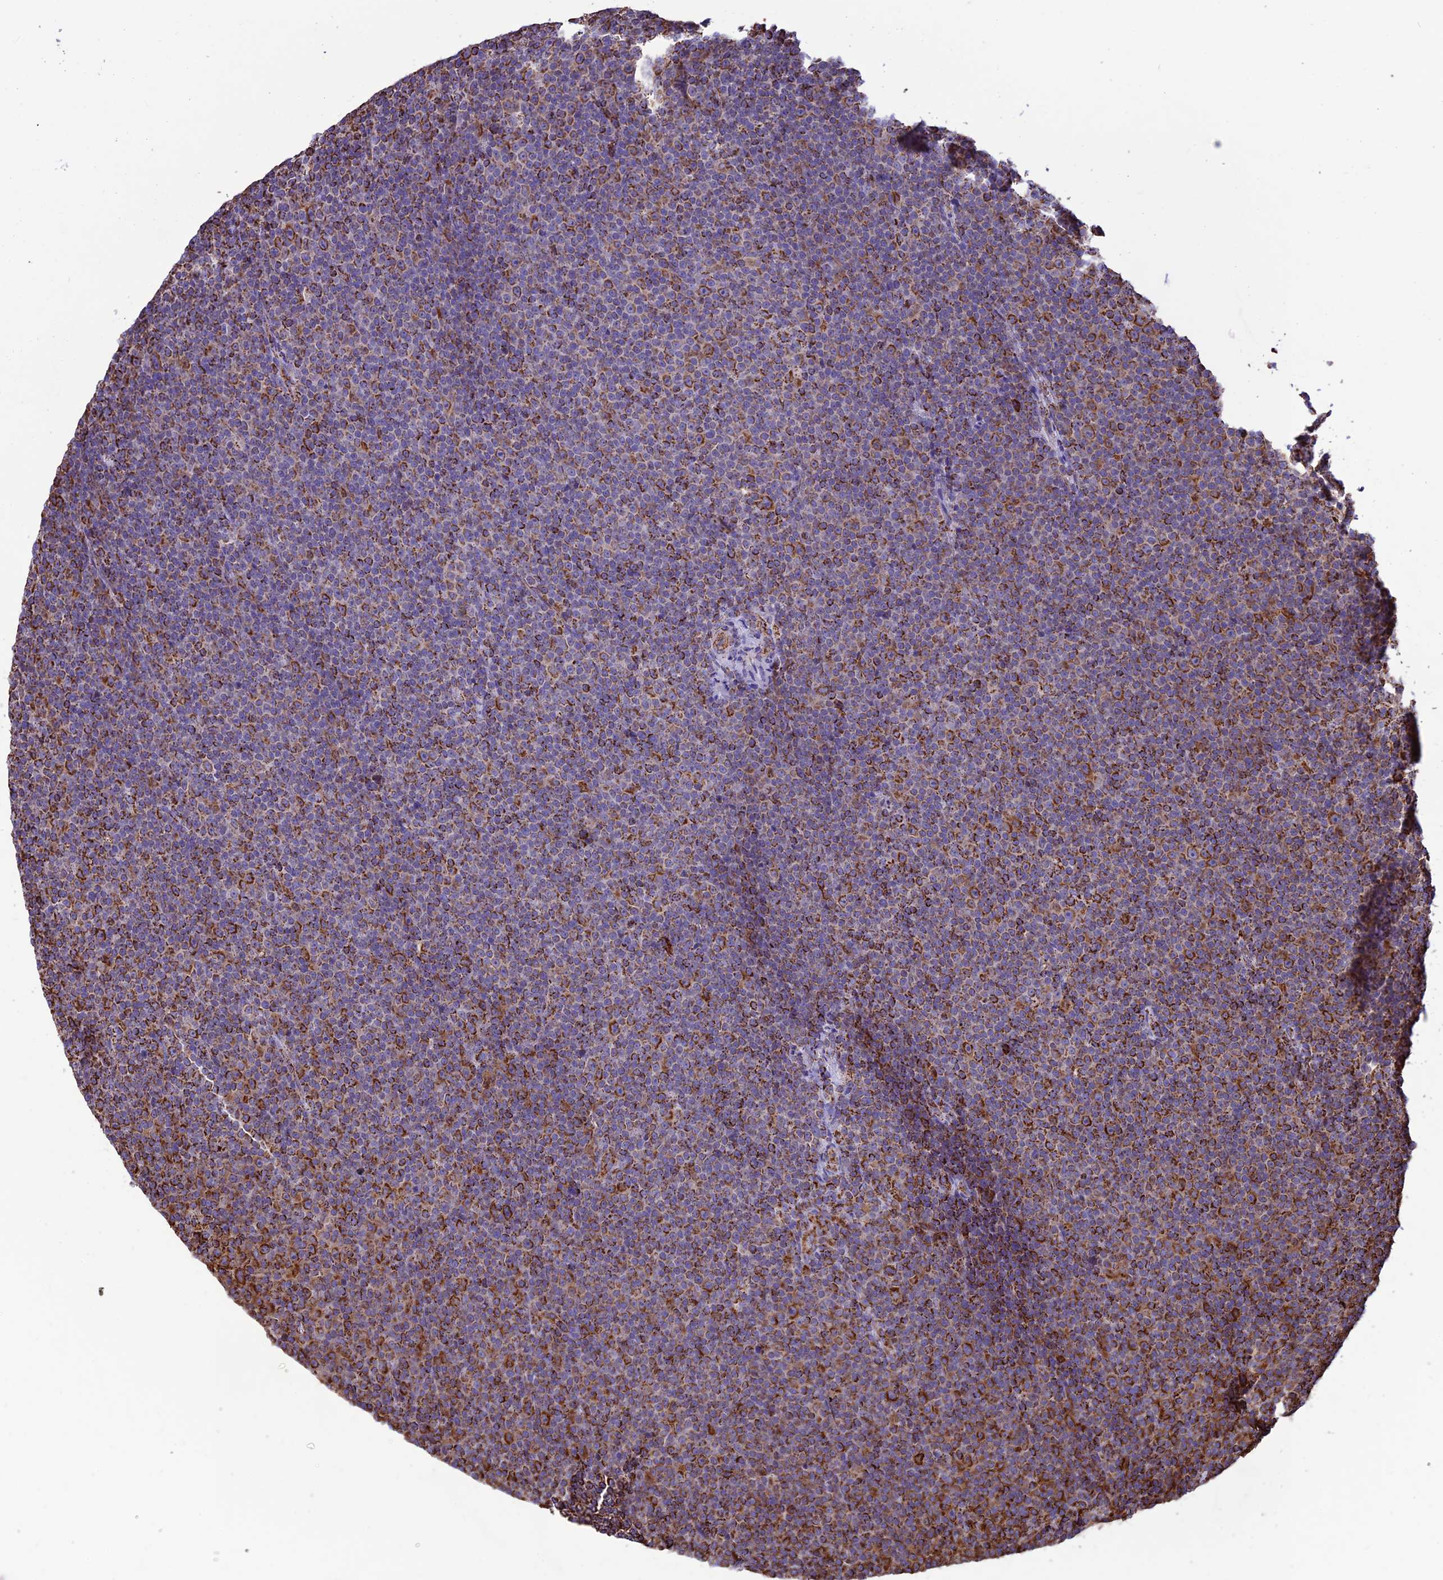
{"staining": {"intensity": "strong", "quantity": "25%-75%", "location": "cytoplasmic/membranous"}, "tissue": "lymphoma", "cell_type": "Tumor cells", "image_type": "cancer", "snomed": [{"axis": "morphology", "description": "Malignant lymphoma, non-Hodgkin's type, Low grade"}, {"axis": "topography", "description": "Lymph node"}], "caption": "An image showing strong cytoplasmic/membranous expression in about 25%-75% of tumor cells in malignant lymphoma, non-Hodgkin's type (low-grade), as visualized by brown immunohistochemical staining.", "gene": "NDUFAF1", "patient": {"sex": "female", "age": 67}}